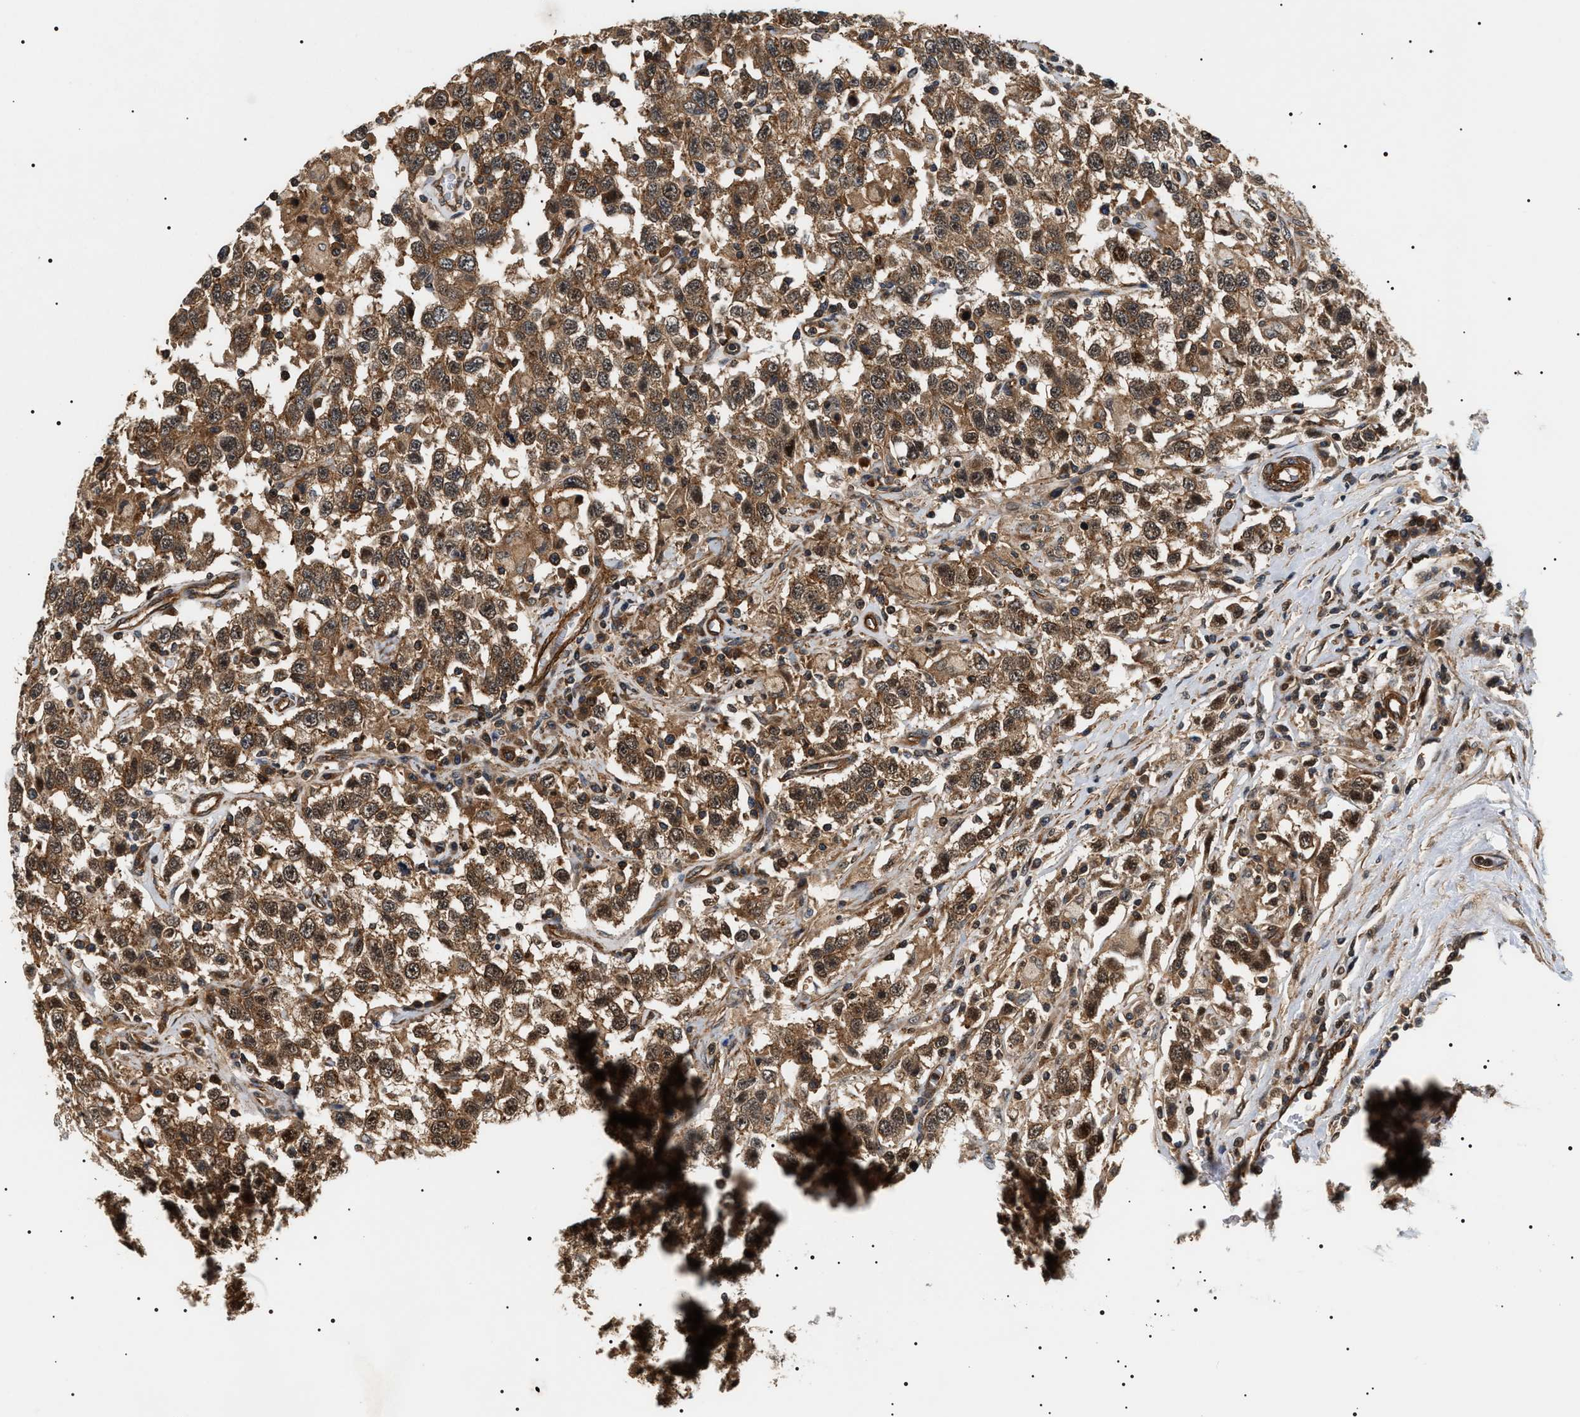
{"staining": {"intensity": "moderate", "quantity": ">75%", "location": "cytoplasmic/membranous"}, "tissue": "testis cancer", "cell_type": "Tumor cells", "image_type": "cancer", "snomed": [{"axis": "morphology", "description": "Seminoma, NOS"}, {"axis": "topography", "description": "Testis"}], "caption": "Protein expression analysis of testis seminoma reveals moderate cytoplasmic/membranous staining in approximately >75% of tumor cells.", "gene": "SH3GLB2", "patient": {"sex": "male", "age": 41}}